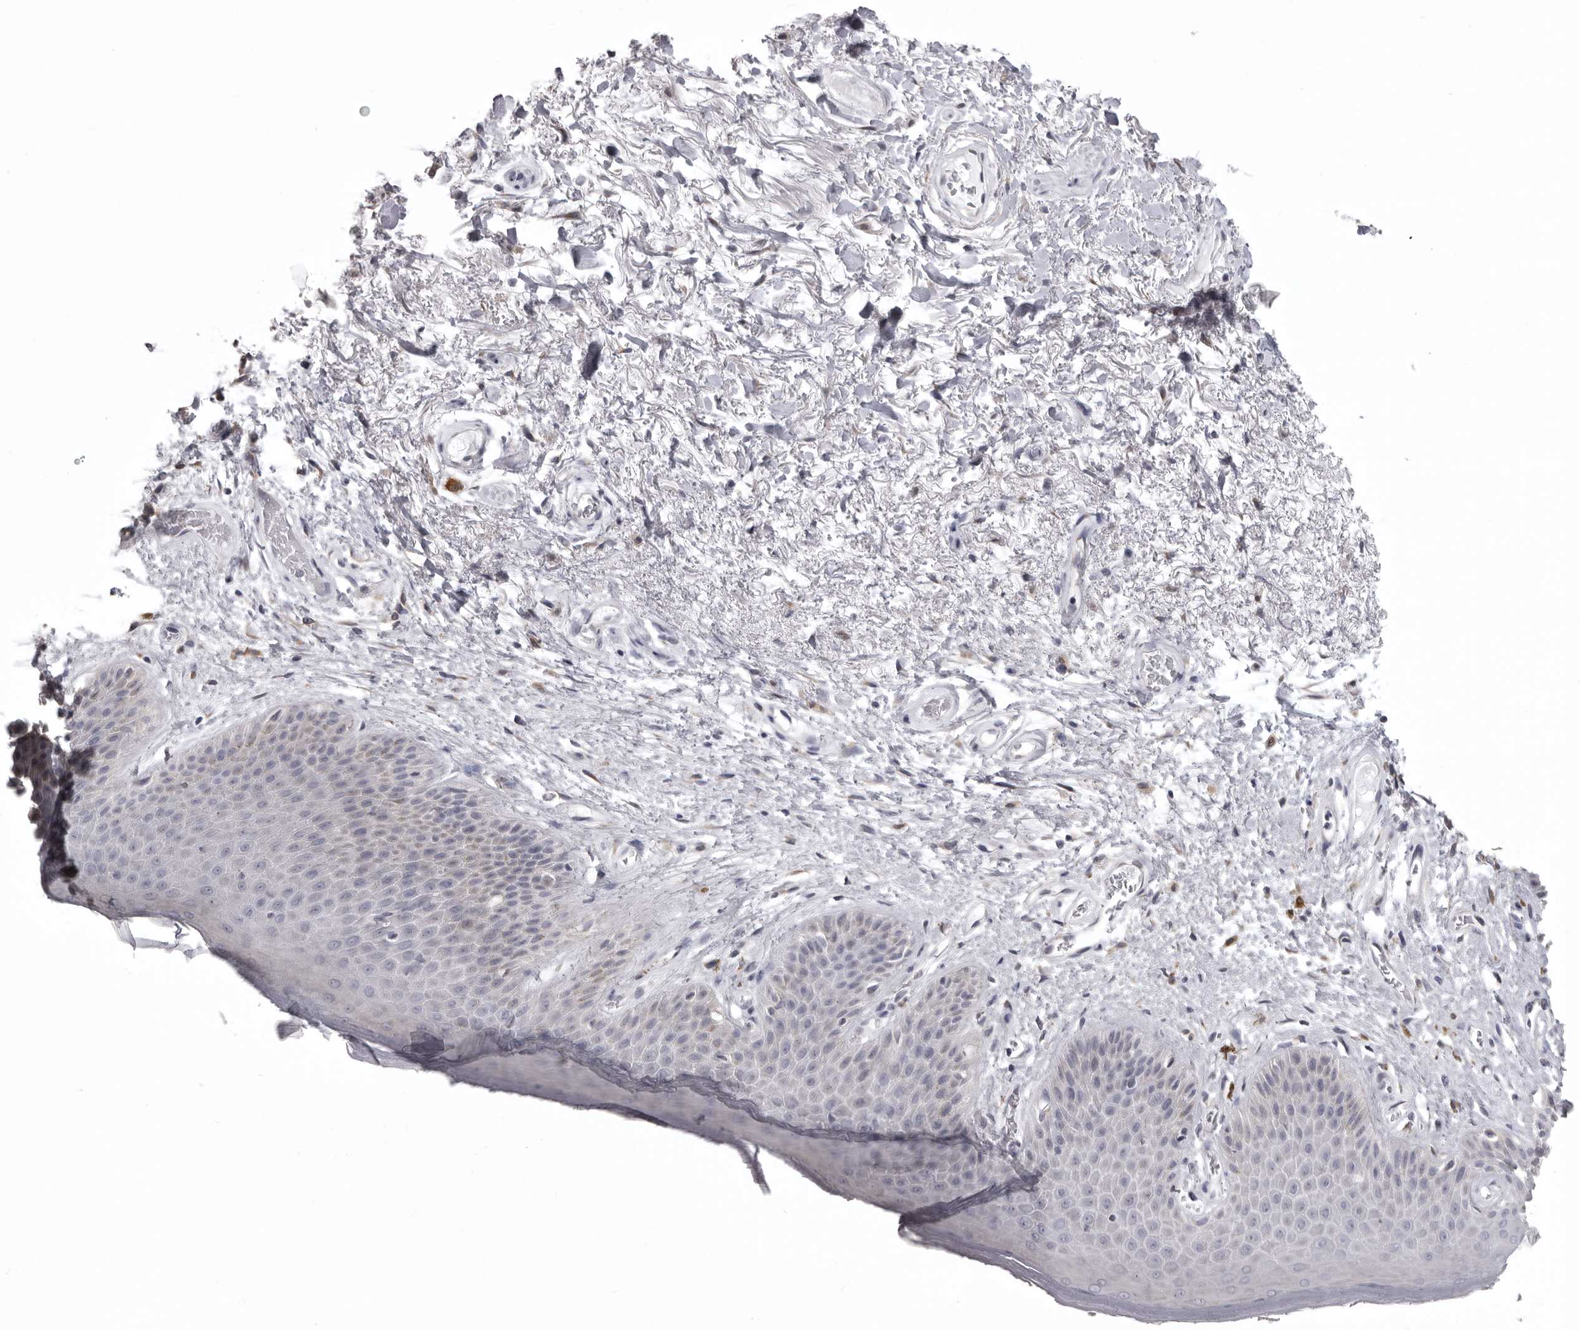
{"staining": {"intensity": "moderate", "quantity": "<25%", "location": "cytoplasmic/membranous"}, "tissue": "skin", "cell_type": "Epidermal cells", "image_type": "normal", "snomed": [{"axis": "morphology", "description": "Normal tissue, NOS"}, {"axis": "topography", "description": "Anal"}], "caption": "The immunohistochemical stain shows moderate cytoplasmic/membranous staining in epidermal cells of unremarkable skin. (Stains: DAB (3,3'-diaminobenzidine) in brown, nuclei in blue, Microscopy: brightfield microscopy at high magnification).", "gene": "NCEH1", "patient": {"sex": "male", "age": 74}}